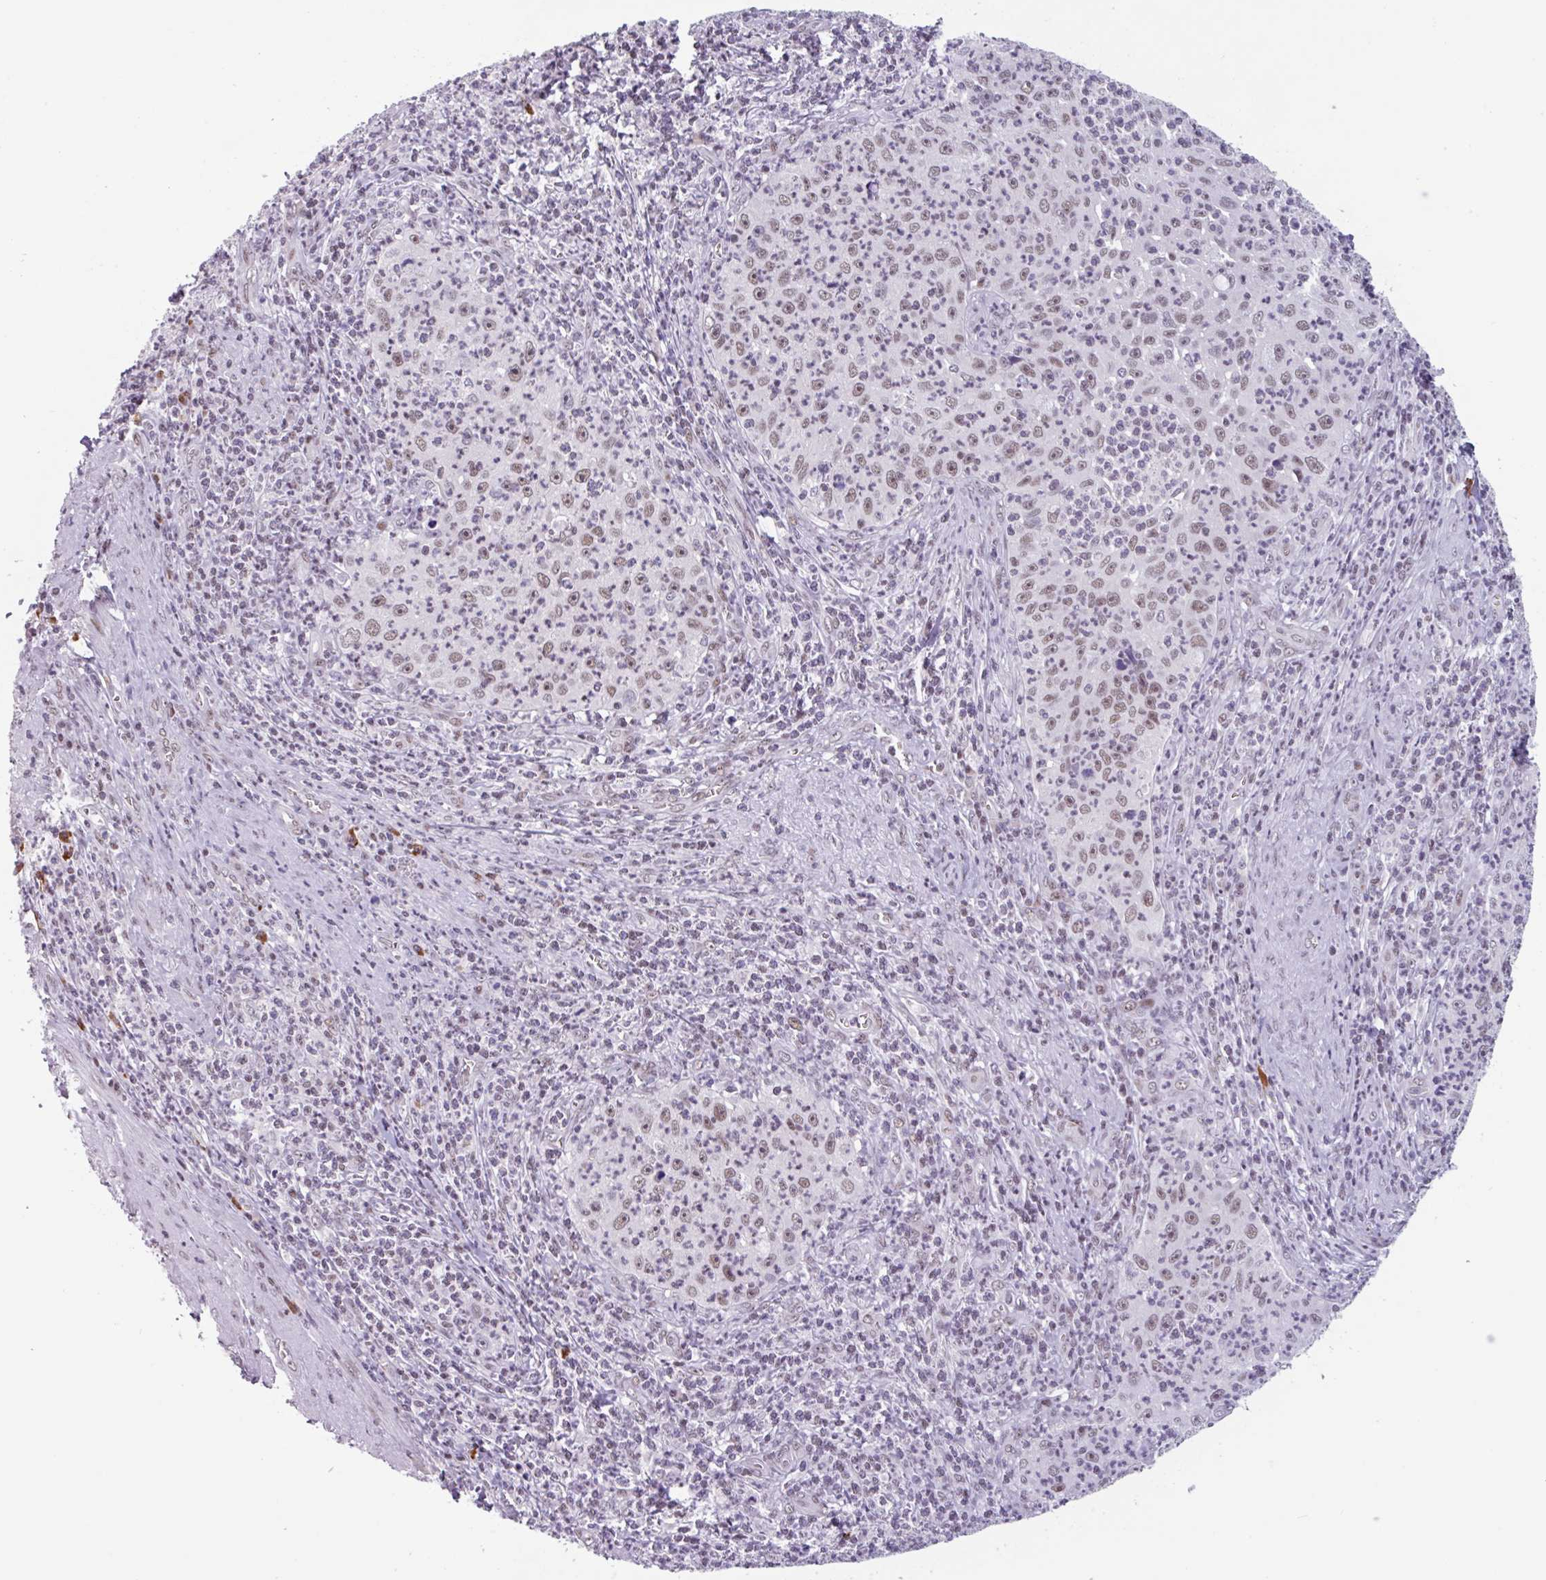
{"staining": {"intensity": "weak", "quantity": "25%-75%", "location": "nuclear"}, "tissue": "cervical cancer", "cell_type": "Tumor cells", "image_type": "cancer", "snomed": [{"axis": "morphology", "description": "Squamous cell carcinoma, NOS"}, {"axis": "topography", "description": "Cervix"}], "caption": "Cervical cancer (squamous cell carcinoma) stained with immunohistochemistry demonstrates weak nuclear staining in approximately 25%-75% of tumor cells.", "gene": "ZNF575", "patient": {"sex": "female", "age": 30}}